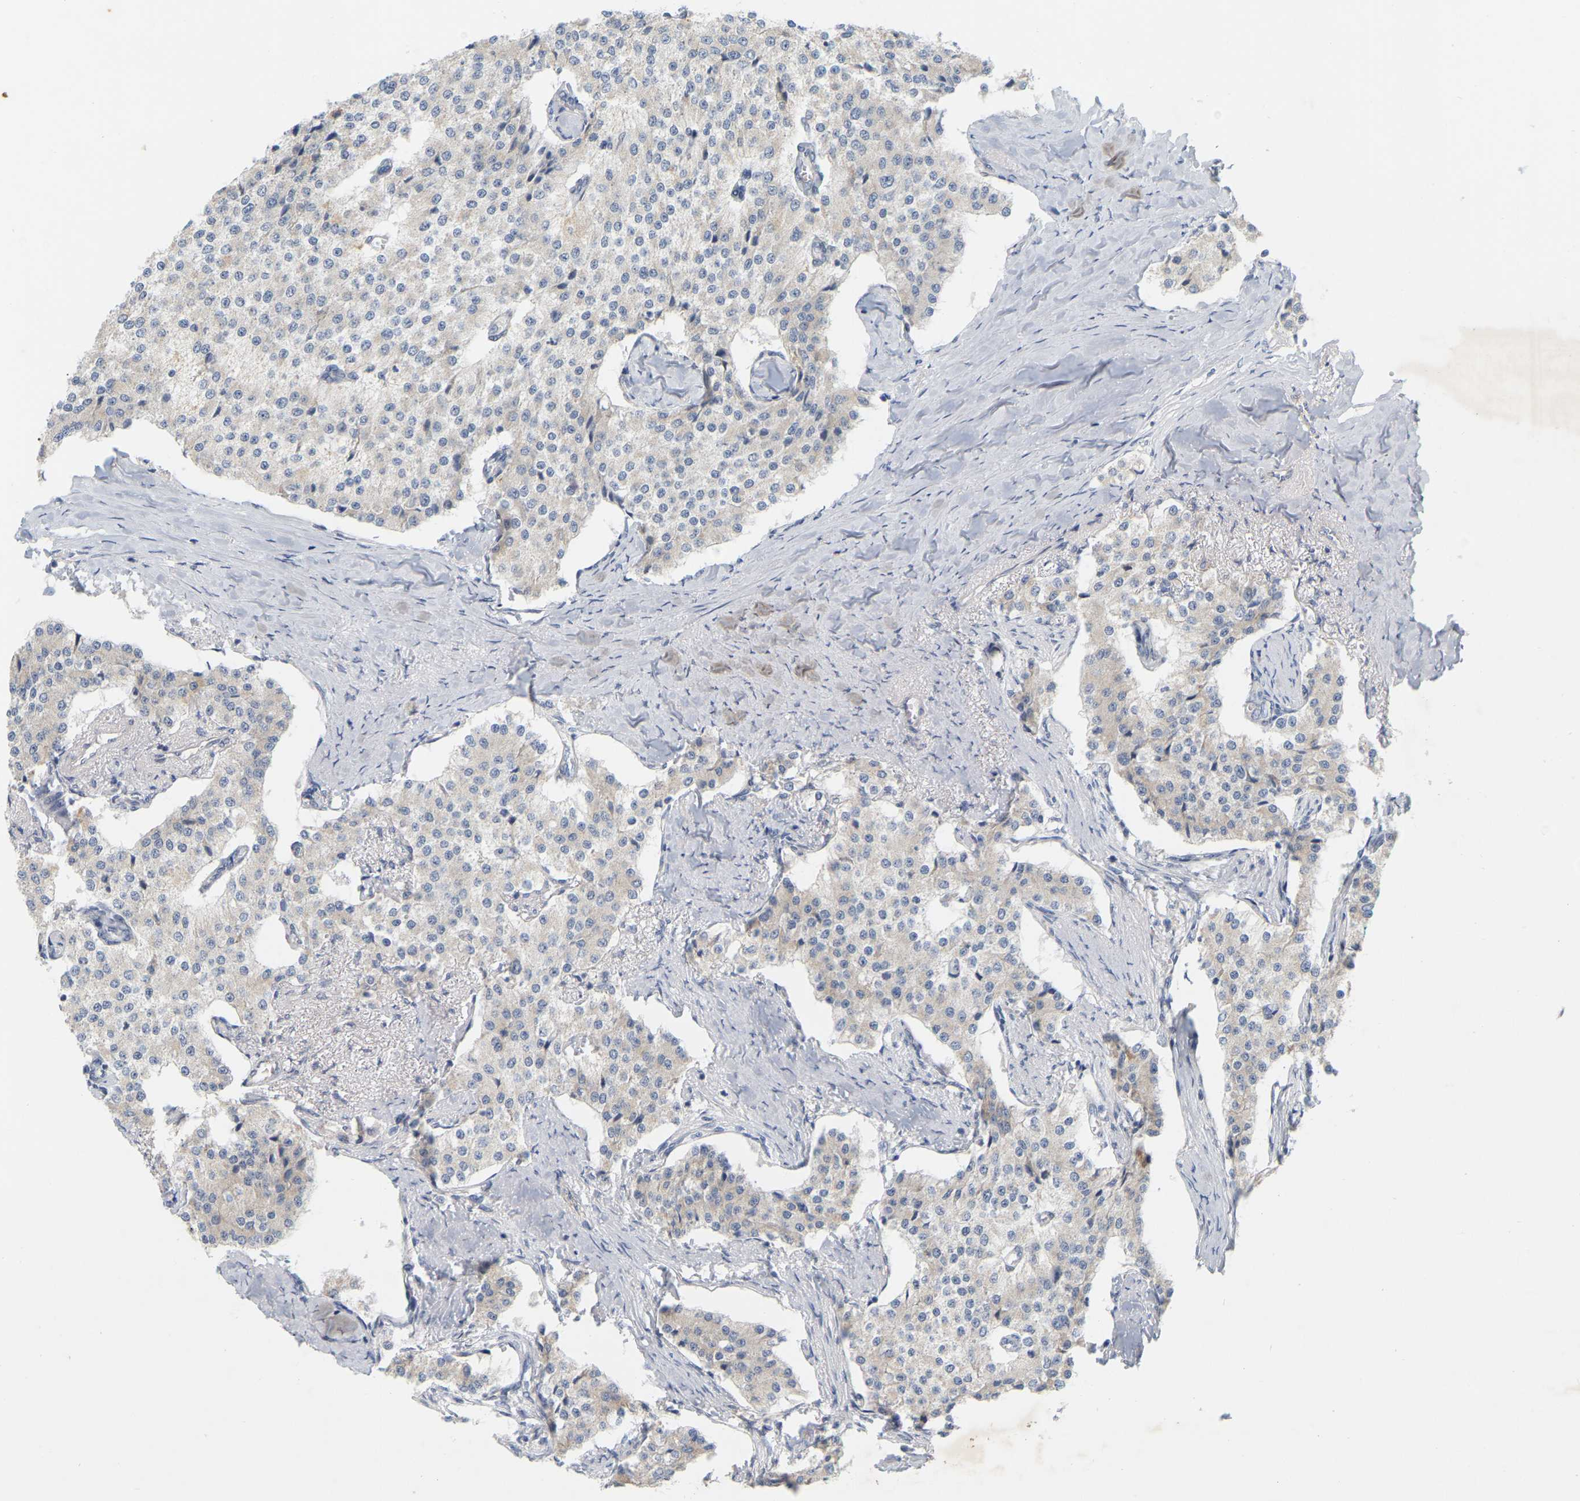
{"staining": {"intensity": "weak", "quantity": "25%-75%", "location": "cytoplasmic/membranous"}, "tissue": "carcinoid", "cell_type": "Tumor cells", "image_type": "cancer", "snomed": [{"axis": "morphology", "description": "Carcinoid, malignant, NOS"}, {"axis": "topography", "description": "Colon"}], "caption": "Protein staining of malignant carcinoid tissue demonstrates weak cytoplasmic/membranous expression in approximately 25%-75% of tumor cells.", "gene": "MINDY4", "patient": {"sex": "female", "age": 52}}